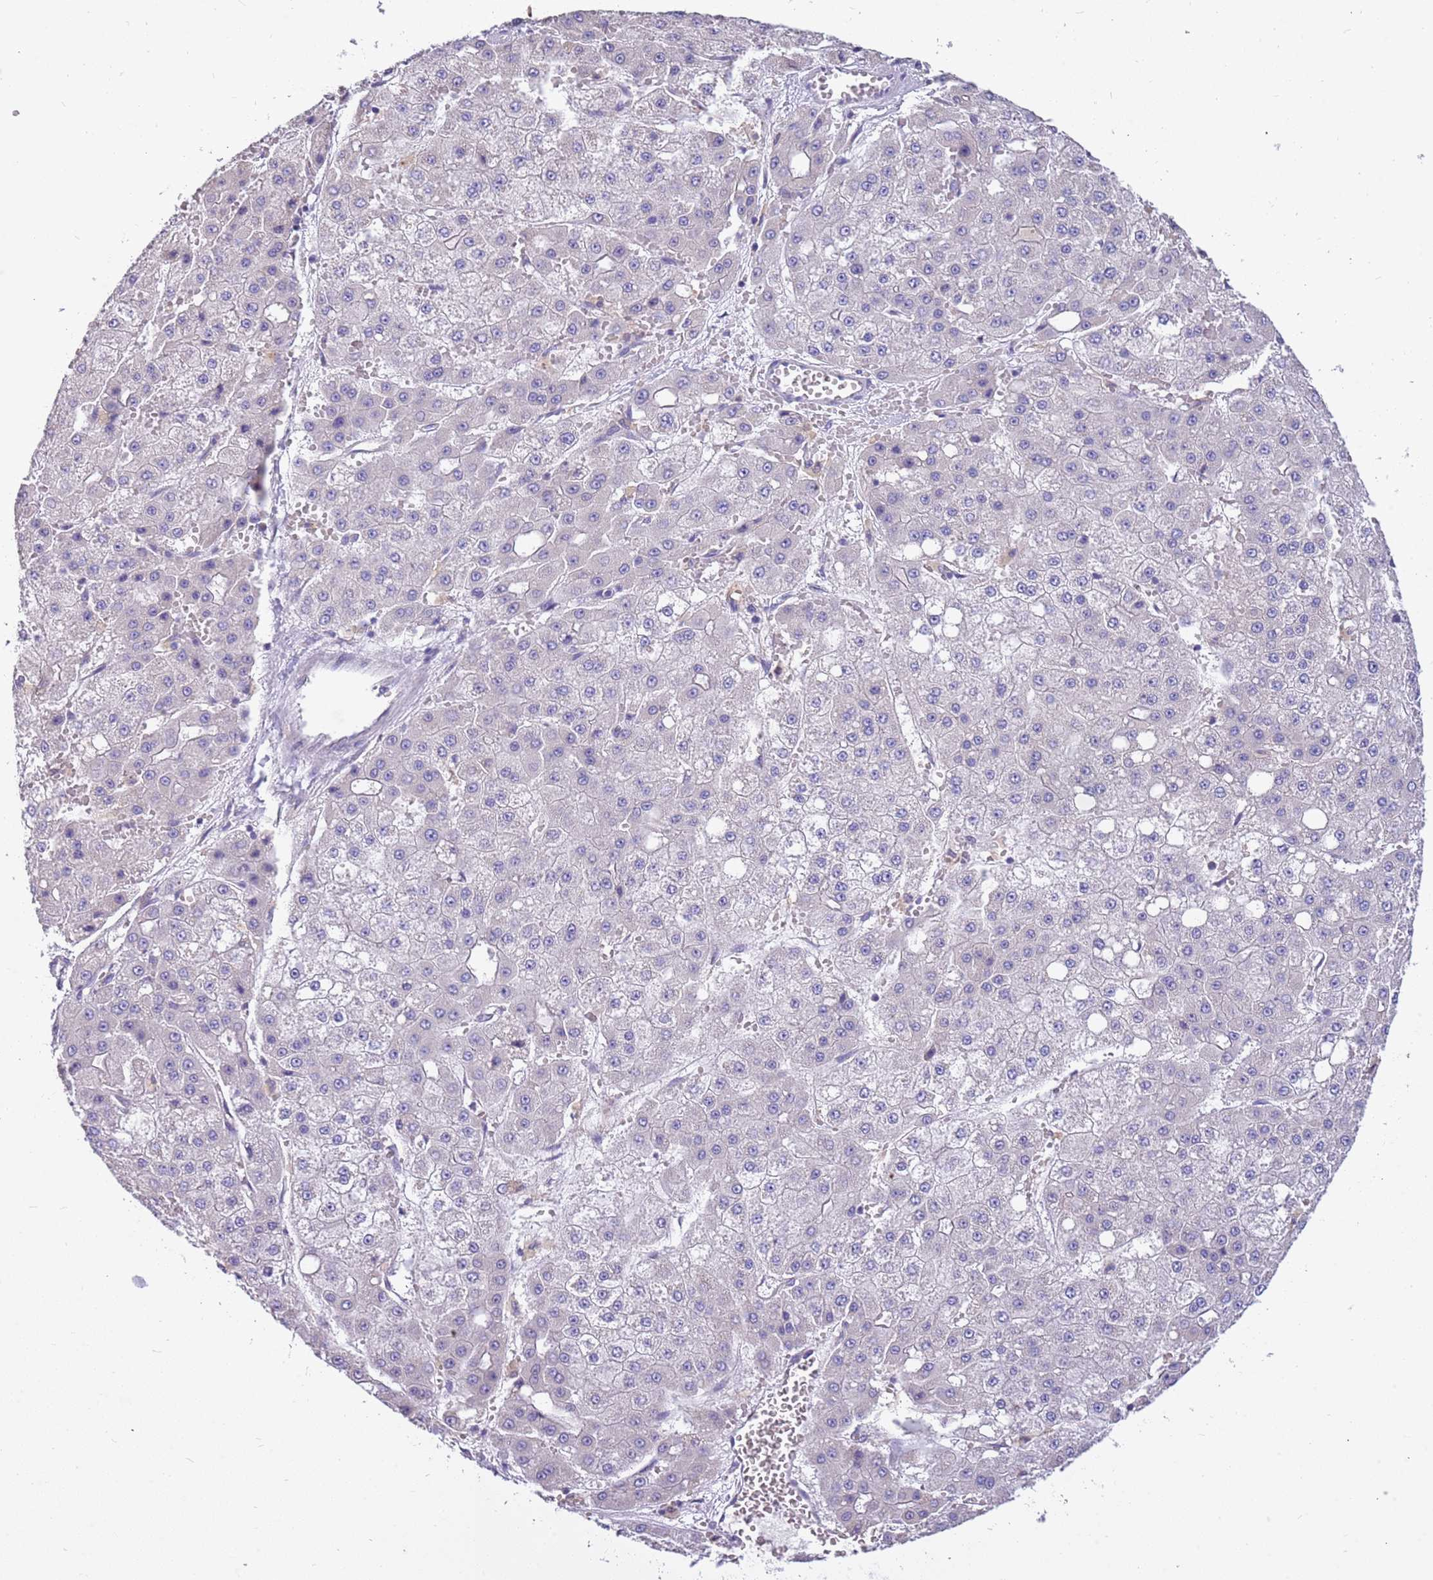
{"staining": {"intensity": "negative", "quantity": "none", "location": "none"}, "tissue": "liver cancer", "cell_type": "Tumor cells", "image_type": "cancer", "snomed": [{"axis": "morphology", "description": "Carcinoma, Hepatocellular, NOS"}, {"axis": "topography", "description": "Liver"}], "caption": "A photomicrograph of human liver hepatocellular carcinoma is negative for staining in tumor cells.", "gene": "RHCG", "patient": {"sex": "male", "age": 47}}